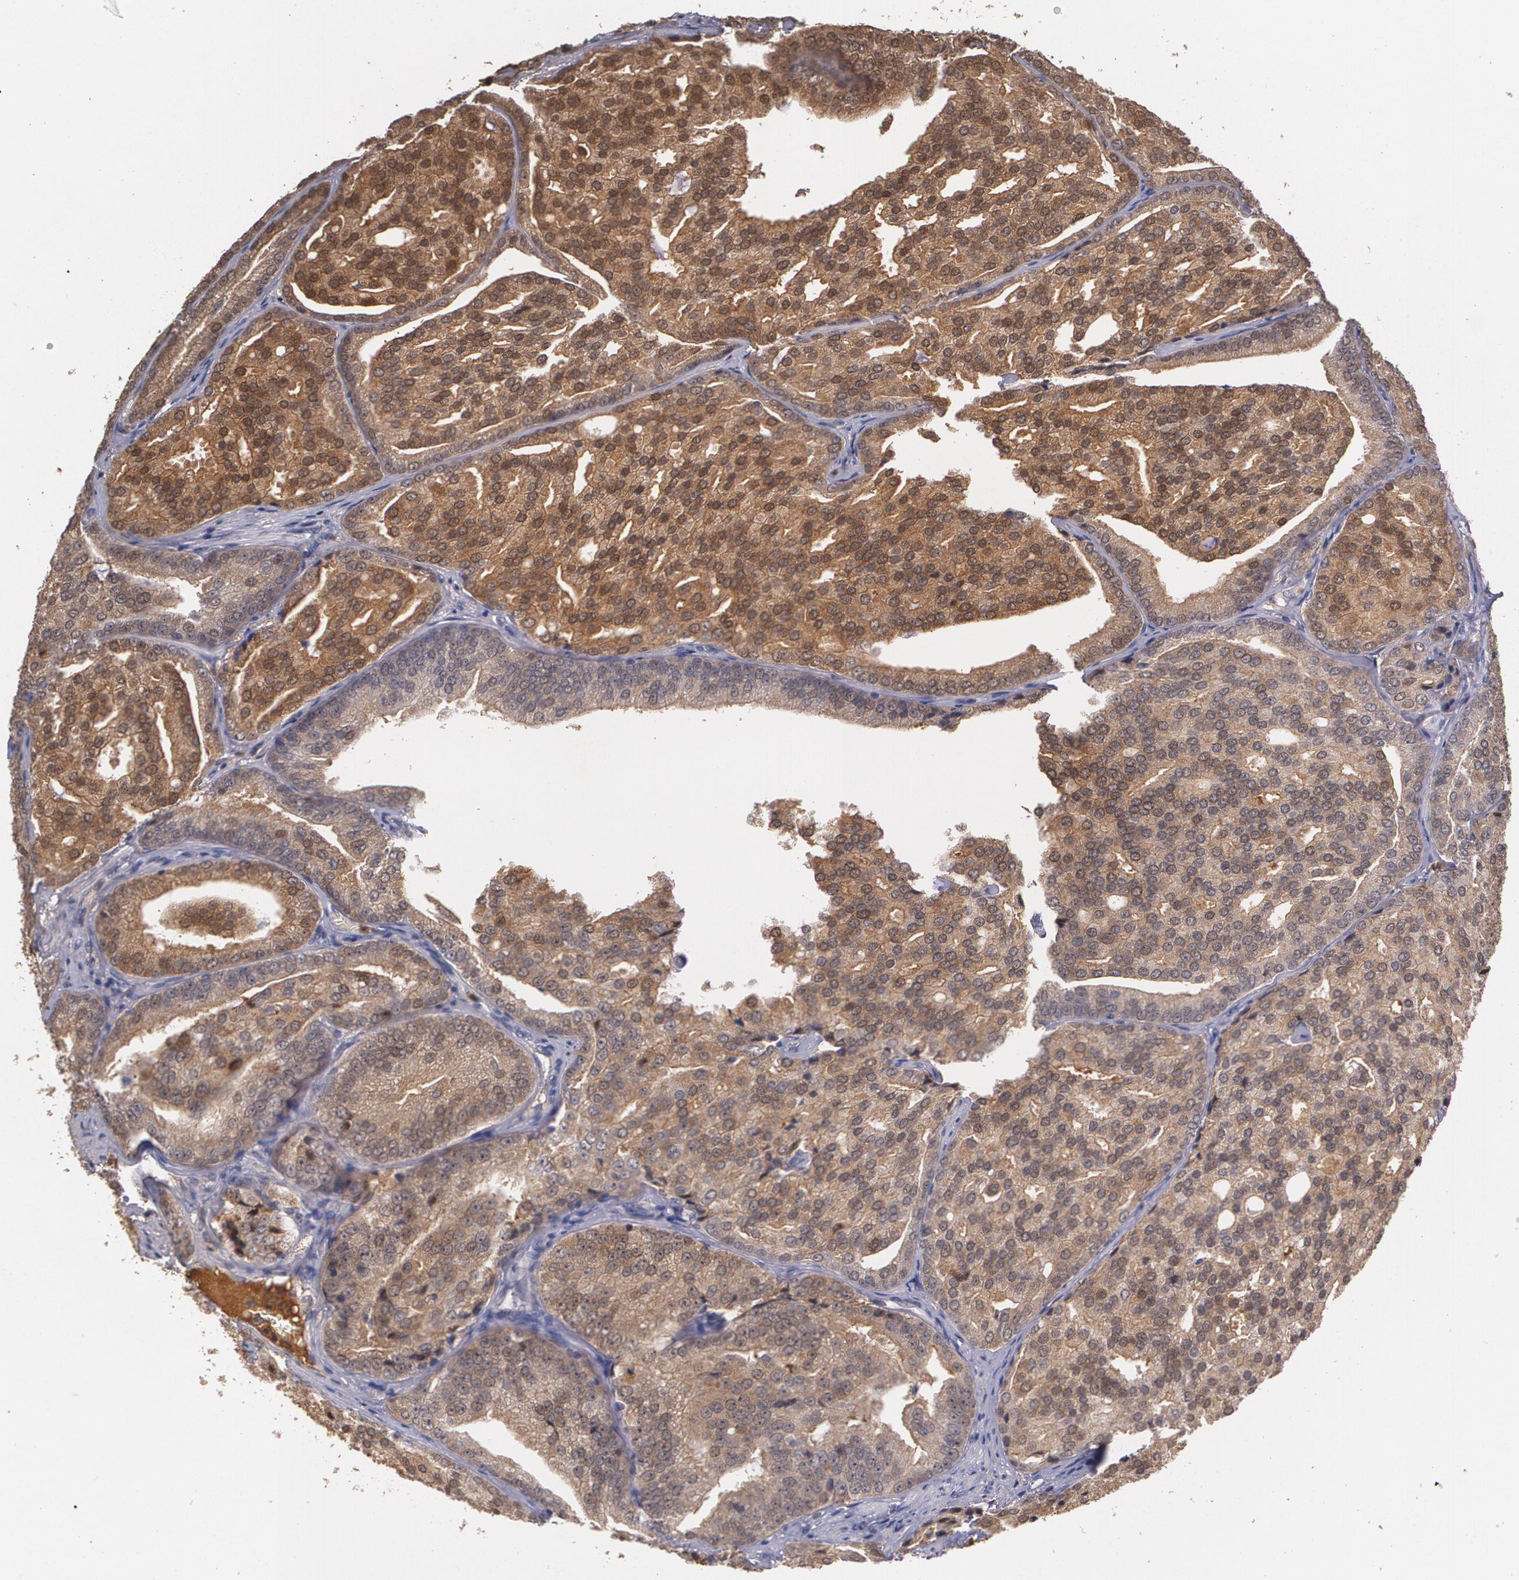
{"staining": {"intensity": "strong", "quantity": ">75%", "location": "cytoplasmic/membranous"}, "tissue": "prostate cancer", "cell_type": "Tumor cells", "image_type": "cancer", "snomed": [{"axis": "morphology", "description": "Adenocarcinoma, High grade"}, {"axis": "topography", "description": "Prostate"}], "caption": "Prostate cancer (adenocarcinoma (high-grade)) was stained to show a protein in brown. There is high levels of strong cytoplasmic/membranous staining in approximately >75% of tumor cells.", "gene": "PTS", "patient": {"sex": "male", "age": 64}}